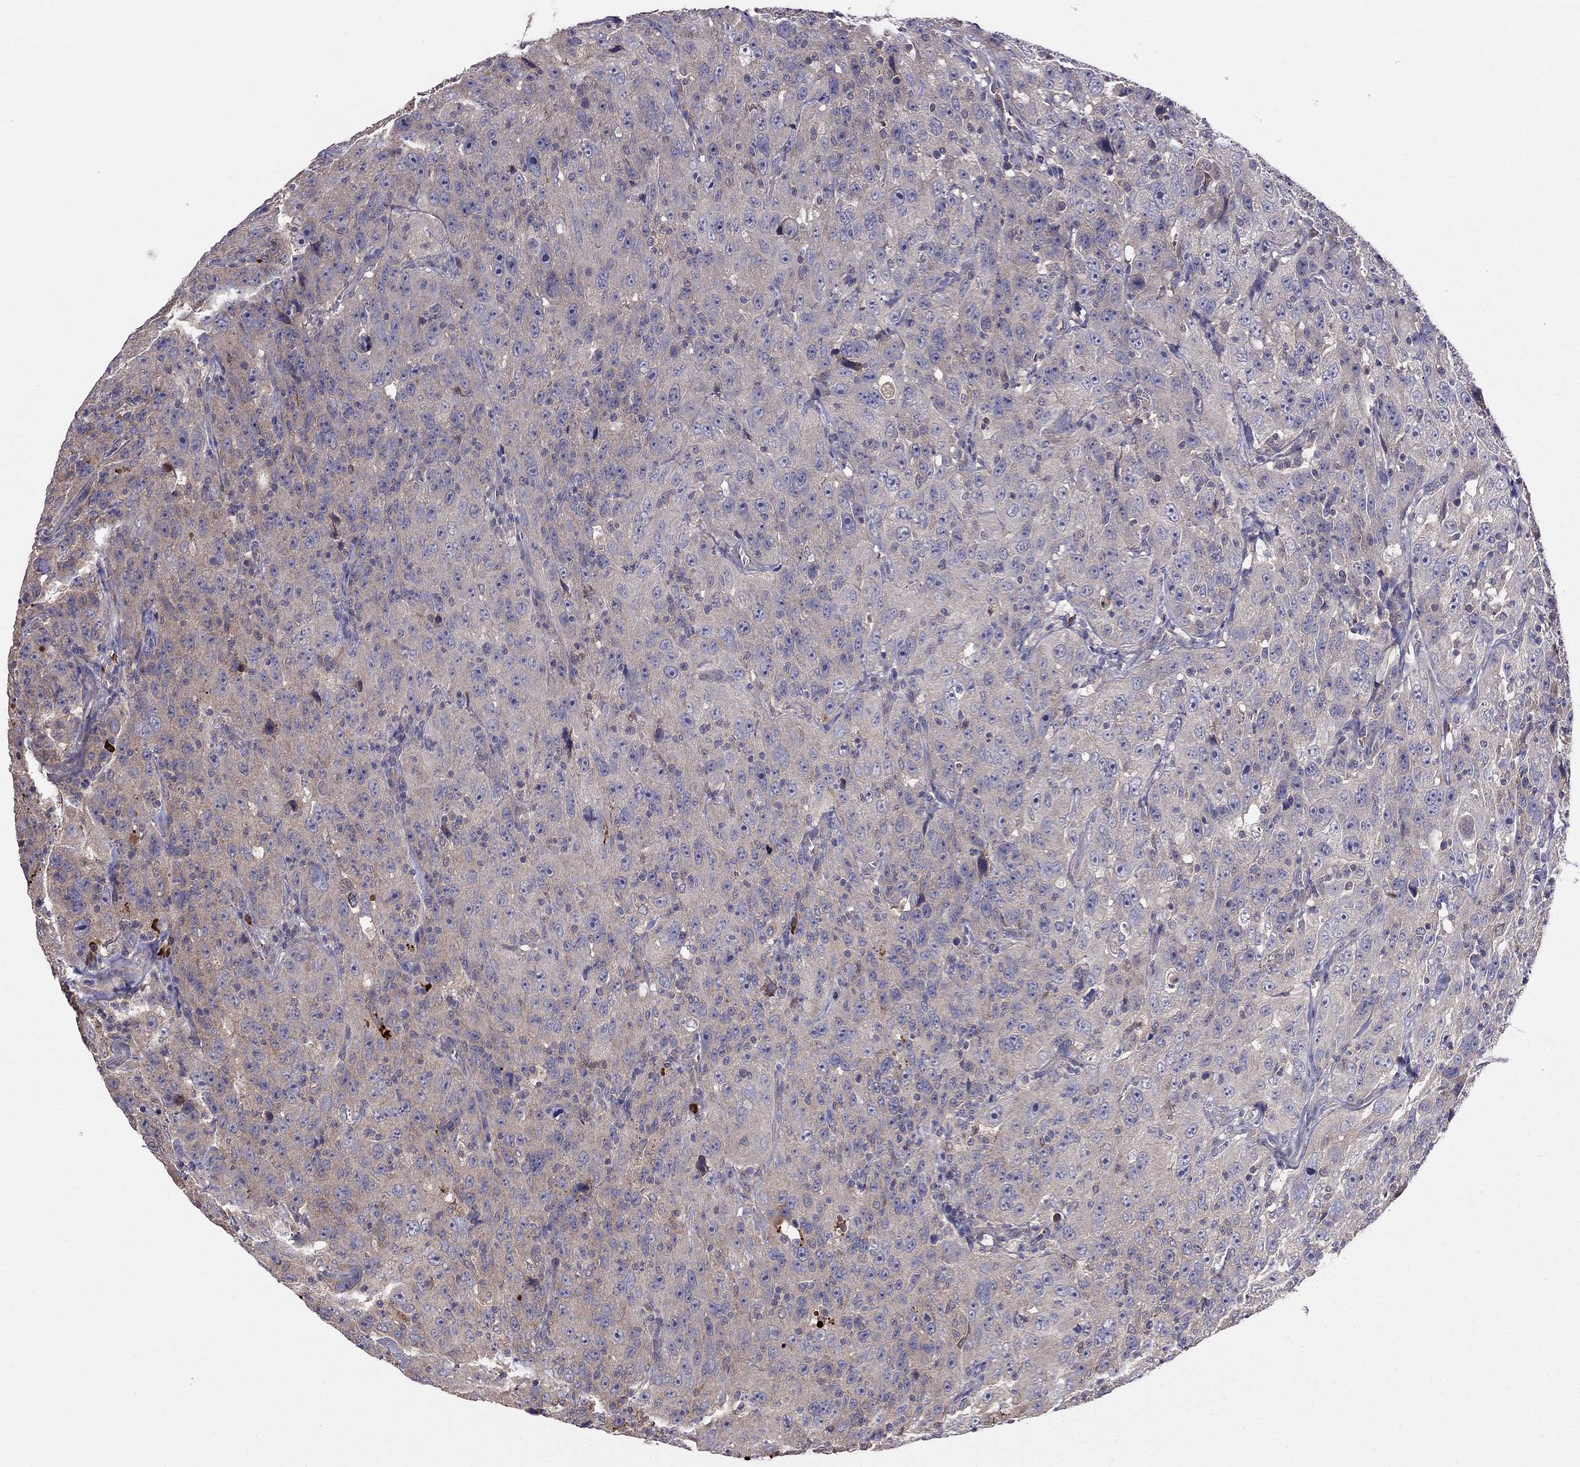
{"staining": {"intensity": "weak", "quantity": "25%-75%", "location": "cytoplasmic/membranous"}, "tissue": "urothelial cancer", "cell_type": "Tumor cells", "image_type": "cancer", "snomed": [{"axis": "morphology", "description": "Urothelial carcinoma, NOS"}, {"axis": "morphology", "description": "Urothelial carcinoma, High grade"}, {"axis": "topography", "description": "Urinary bladder"}], "caption": "A low amount of weak cytoplasmic/membranous staining is identified in approximately 25%-75% of tumor cells in urothelial cancer tissue.", "gene": "PIK3CG", "patient": {"sex": "female", "age": 73}}